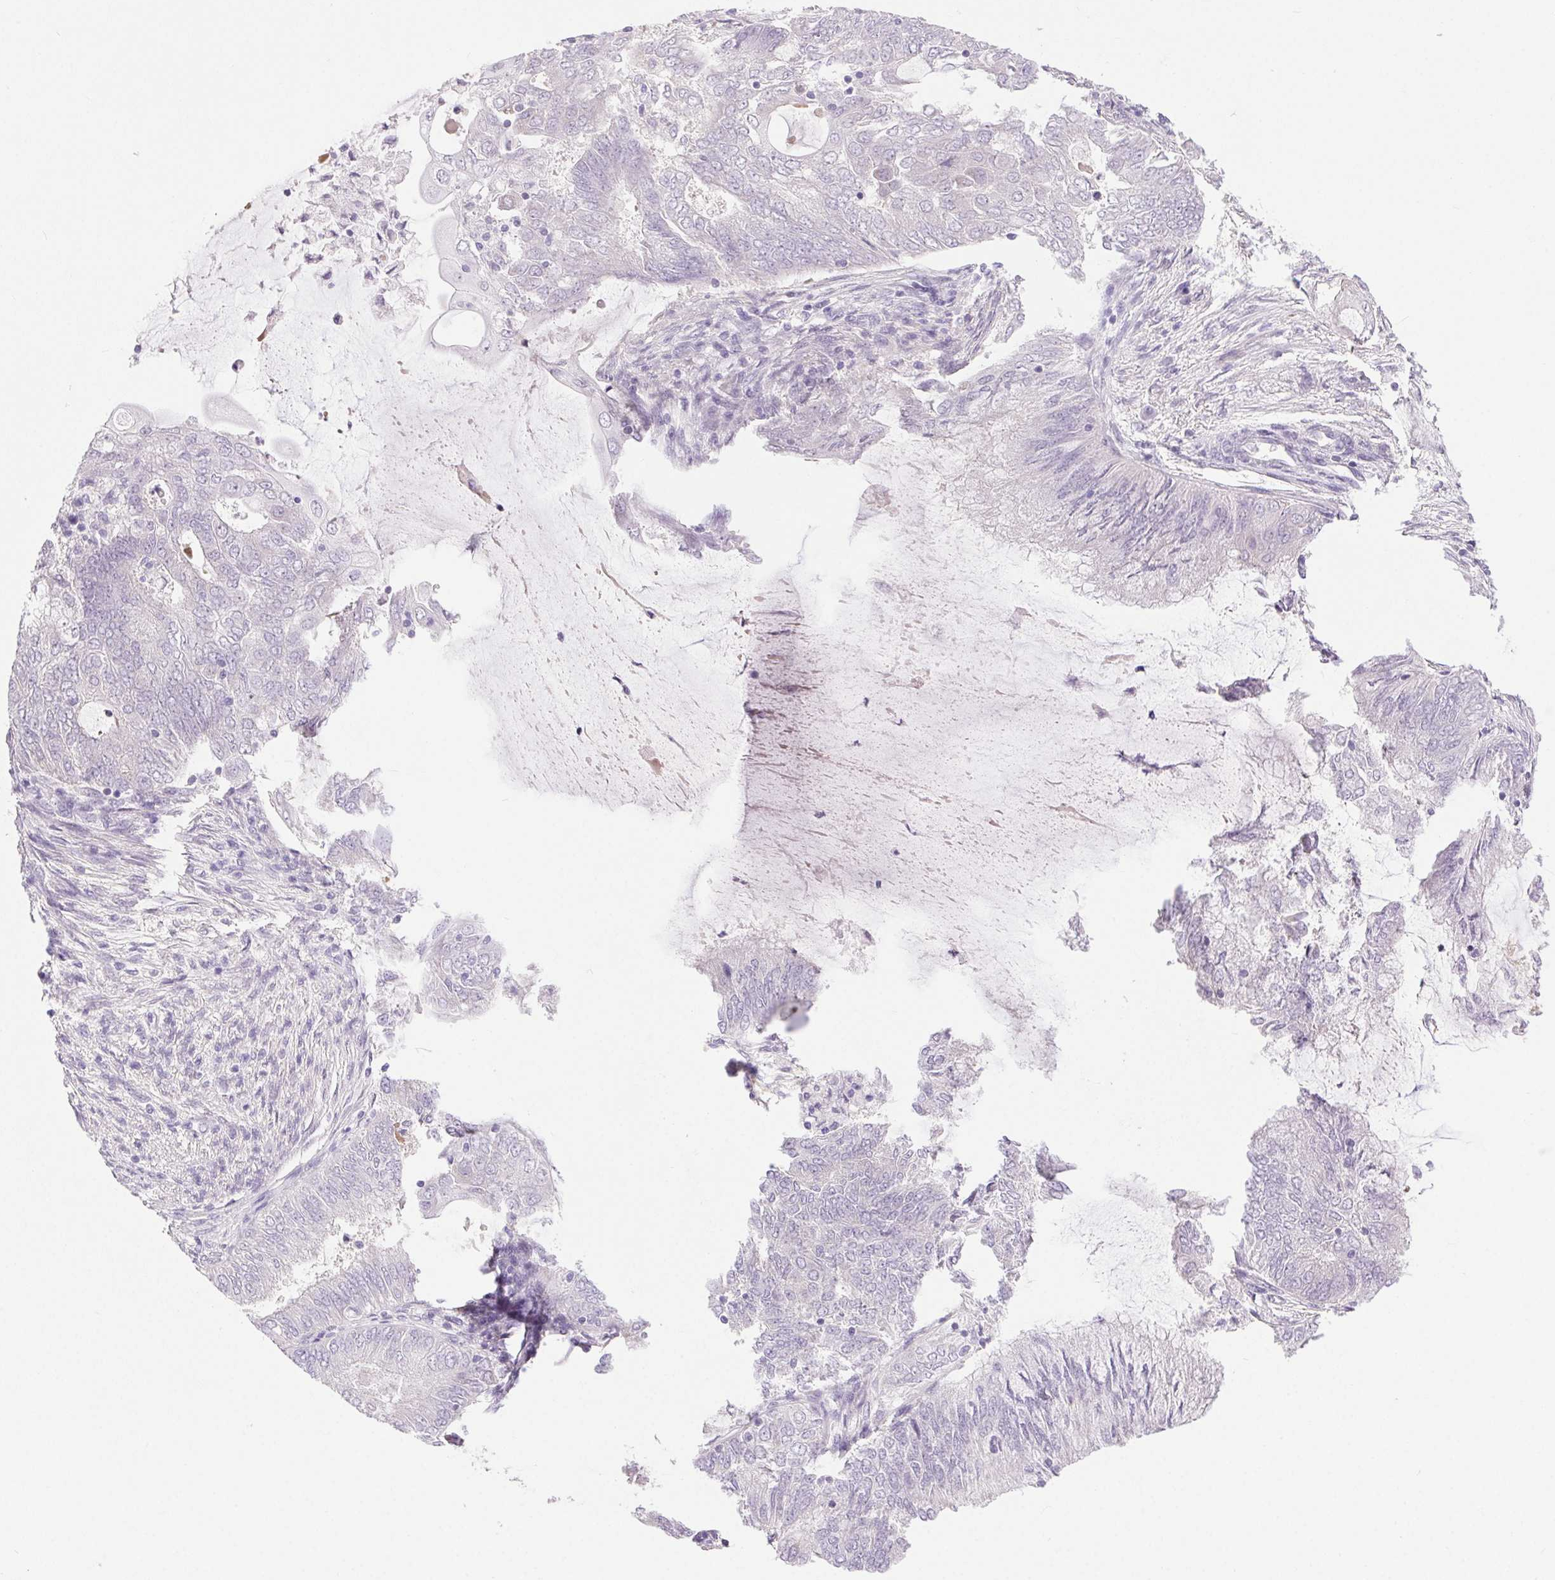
{"staining": {"intensity": "negative", "quantity": "none", "location": "none"}, "tissue": "endometrial cancer", "cell_type": "Tumor cells", "image_type": "cancer", "snomed": [{"axis": "morphology", "description": "Adenocarcinoma, NOS"}, {"axis": "topography", "description": "Endometrium"}], "caption": "A high-resolution photomicrograph shows immunohistochemistry (IHC) staining of endometrial adenocarcinoma, which demonstrates no significant positivity in tumor cells.", "gene": "SYT11", "patient": {"sex": "female", "age": 62}}